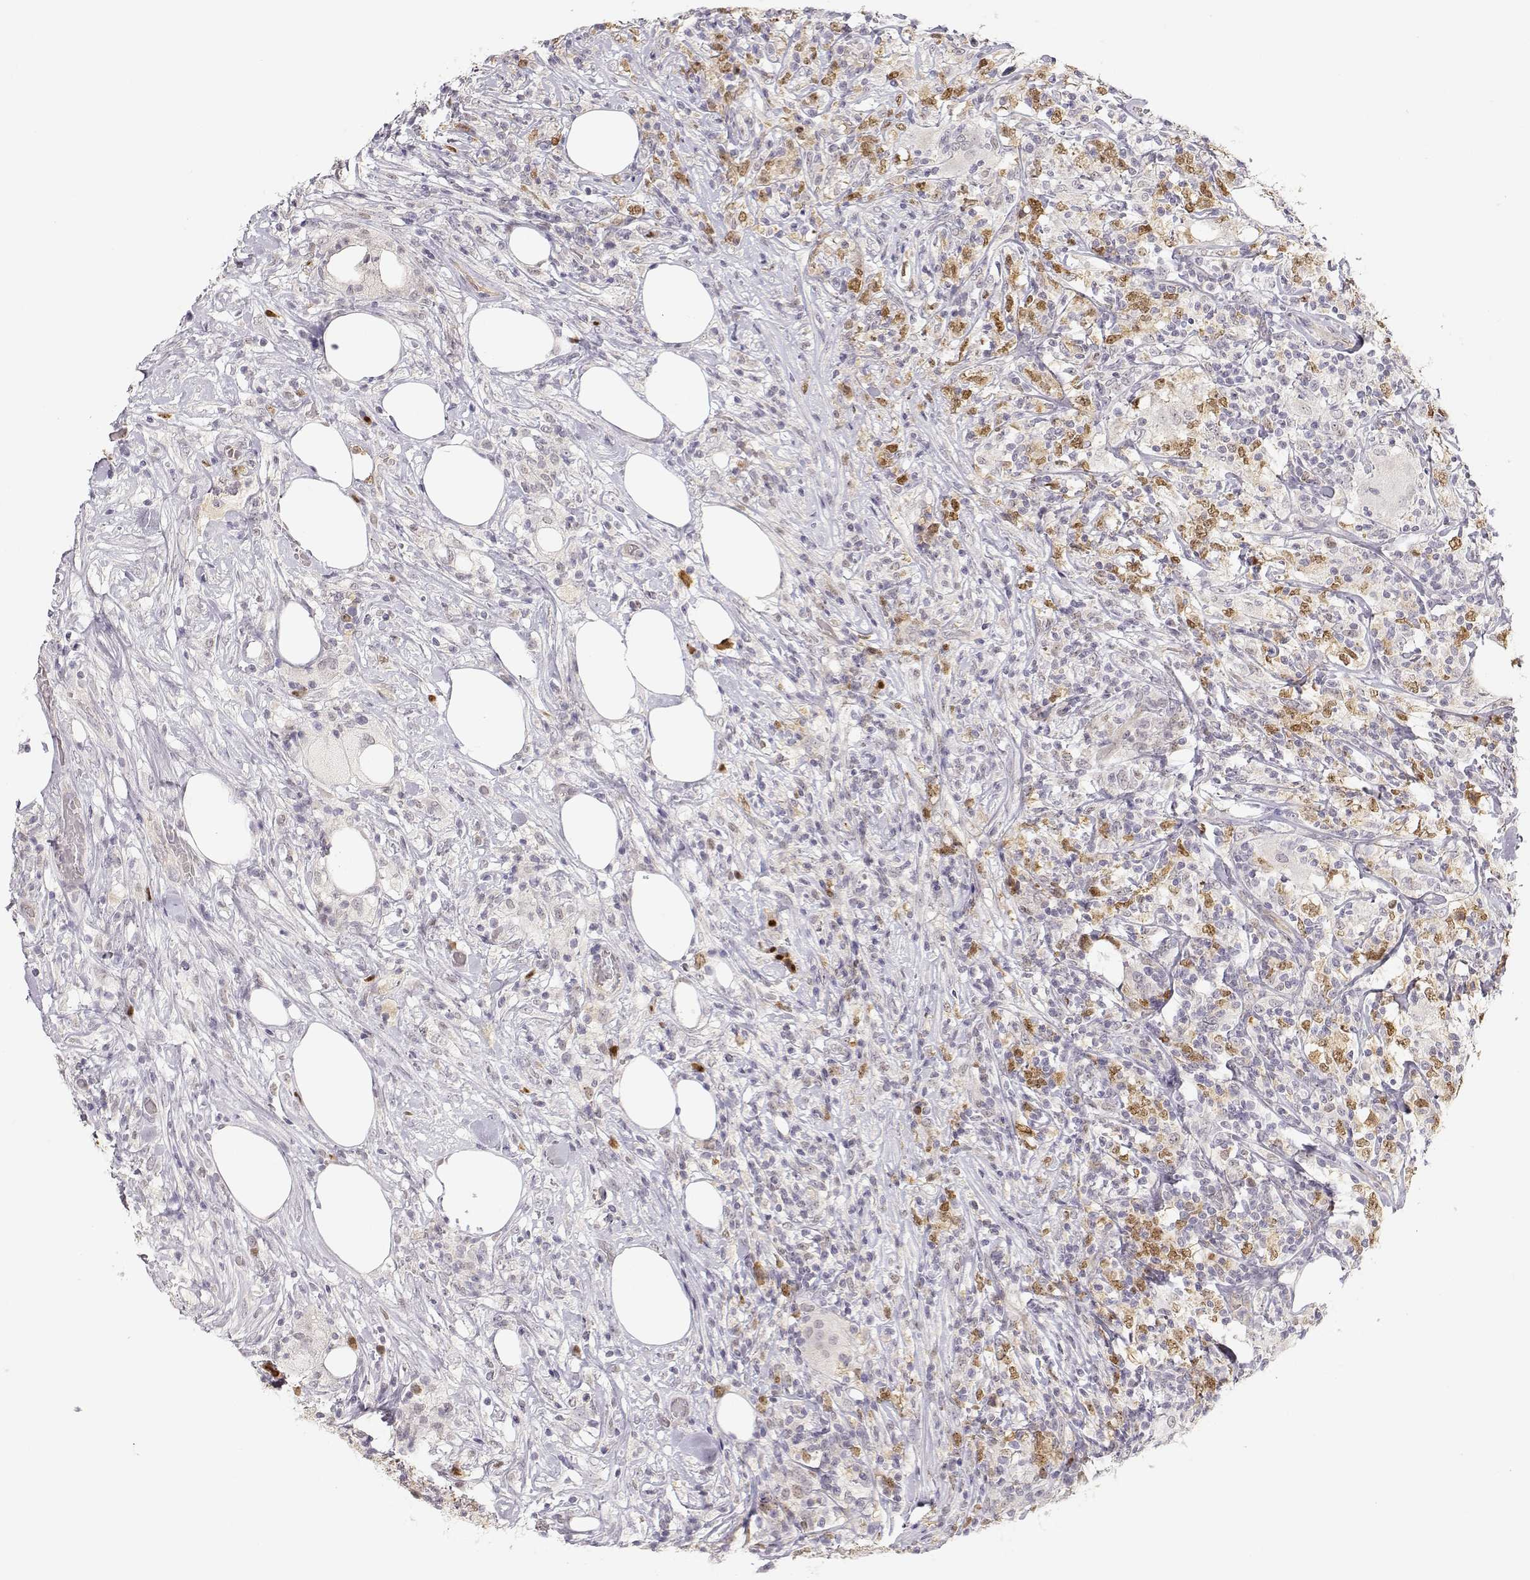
{"staining": {"intensity": "moderate", "quantity": "<25%", "location": "nuclear"}, "tissue": "lymphoma", "cell_type": "Tumor cells", "image_type": "cancer", "snomed": [{"axis": "morphology", "description": "Malignant lymphoma, non-Hodgkin's type, High grade"}, {"axis": "topography", "description": "Lymph node"}], "caption": "Immunohistochemistry (DAB) staining of high-grade malignant lymphoma, non-Hodgkin's type reveals moderate nuclear protein staining in about <25% of tumor cells. Using DAB (3,3'-diaminobenzidine) (brown) and hematoxylin (blue) stains, captured at high magnification using brightfield microscopy.", "gene": "EAF2", "patient": {"sex": "female", "age": 84}}